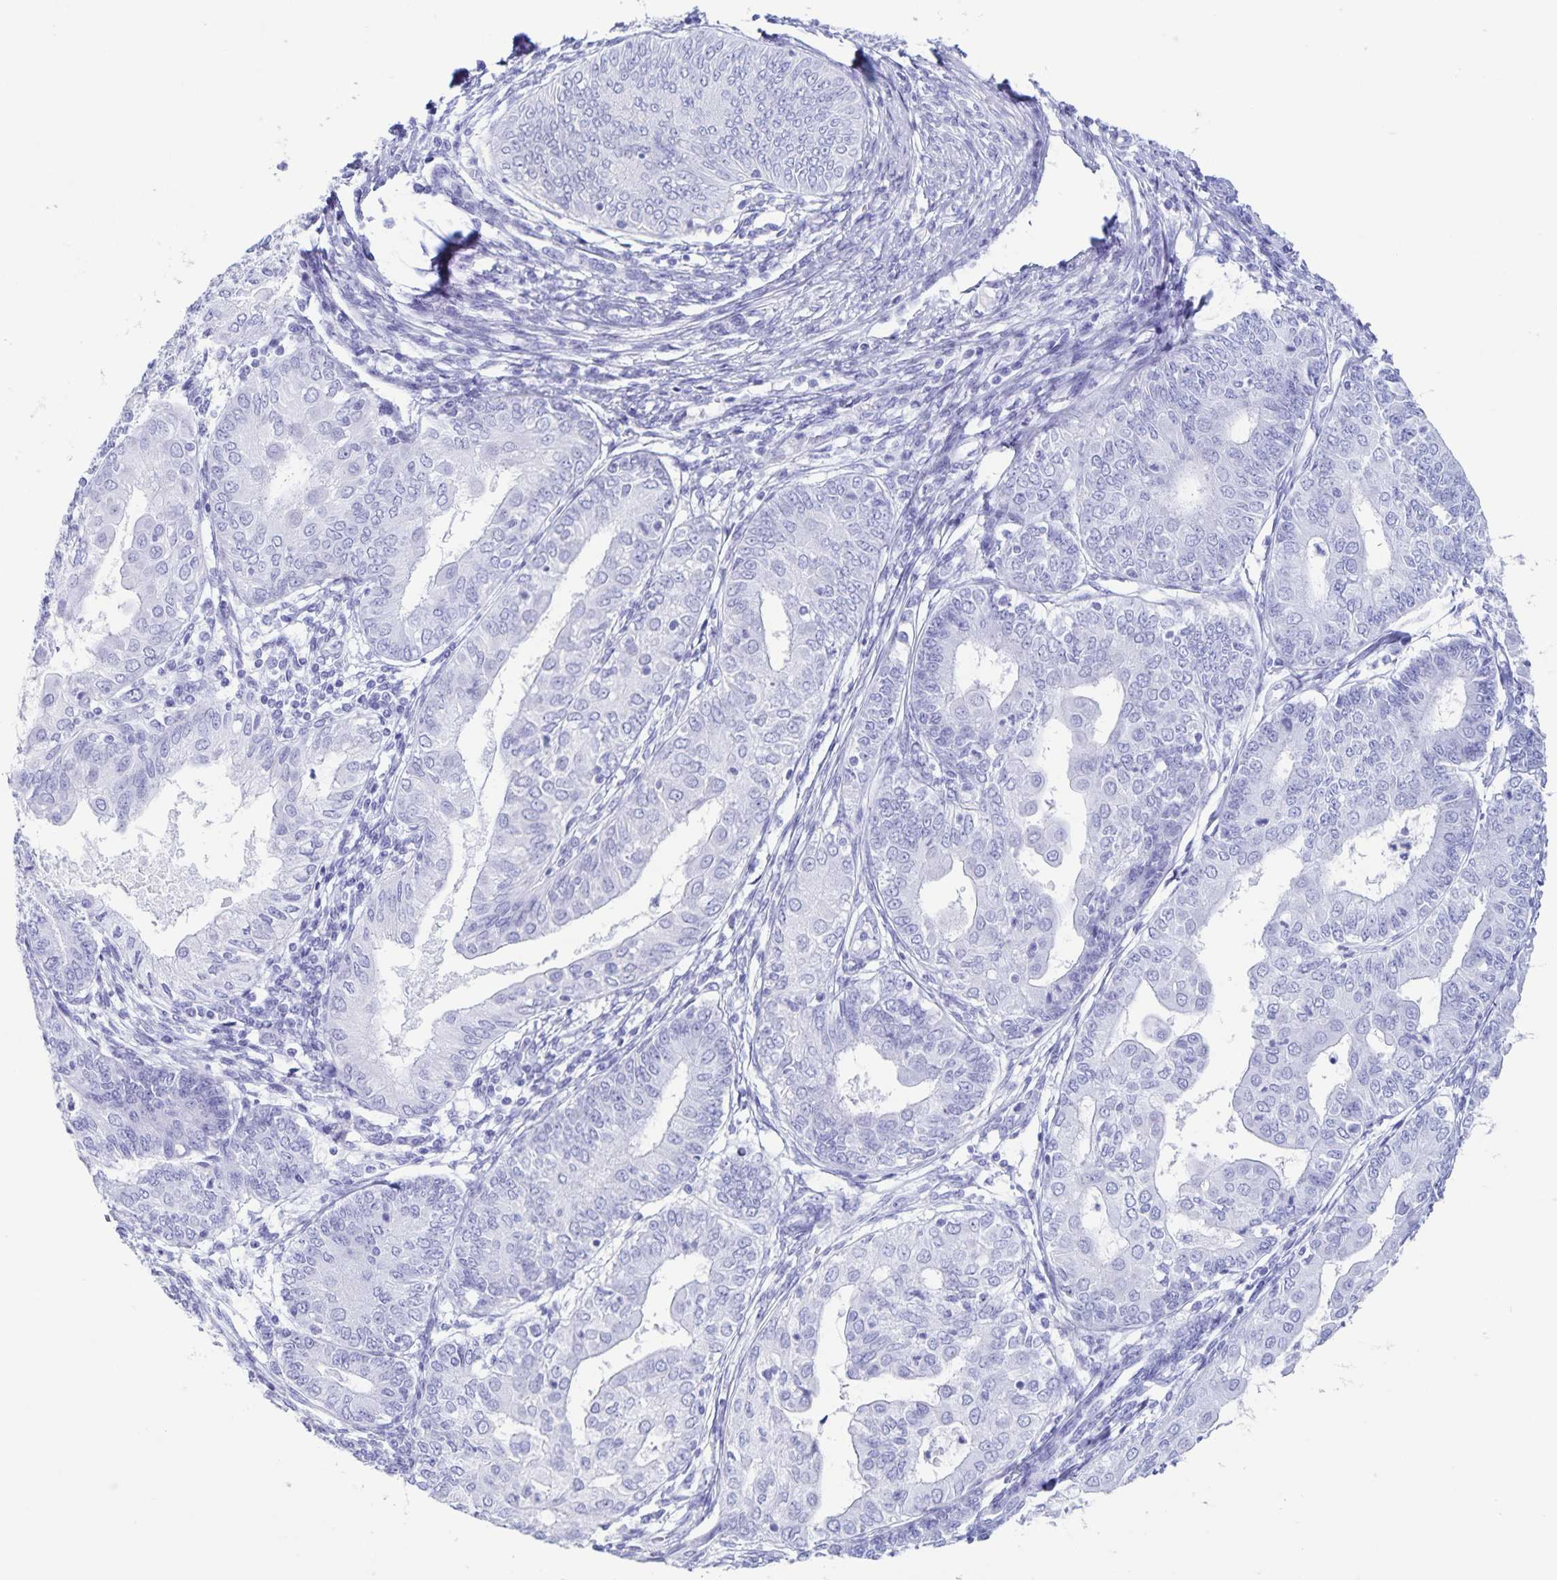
{"staining": {"intensity": "negative", "quantity": "none", "location": "none"}, "tissue": "endometrial cancer", "cell_type": "Tumor cells", "image_type": "cancer", "snomed": [{"axis": "morphology", "description": "Adenocarcinoma, NOS"}, {"axis": "topography", "description": "Endometrium"}], "caption": "High power microscopy photomicrograph of an immunohistochemistry (IHC) histopathology image of endometrial adenocarcinoma, revealing no significant staining in tumor cells.", "gene": "C12orf56", "patient": {"sex": "female", "age": 68}}